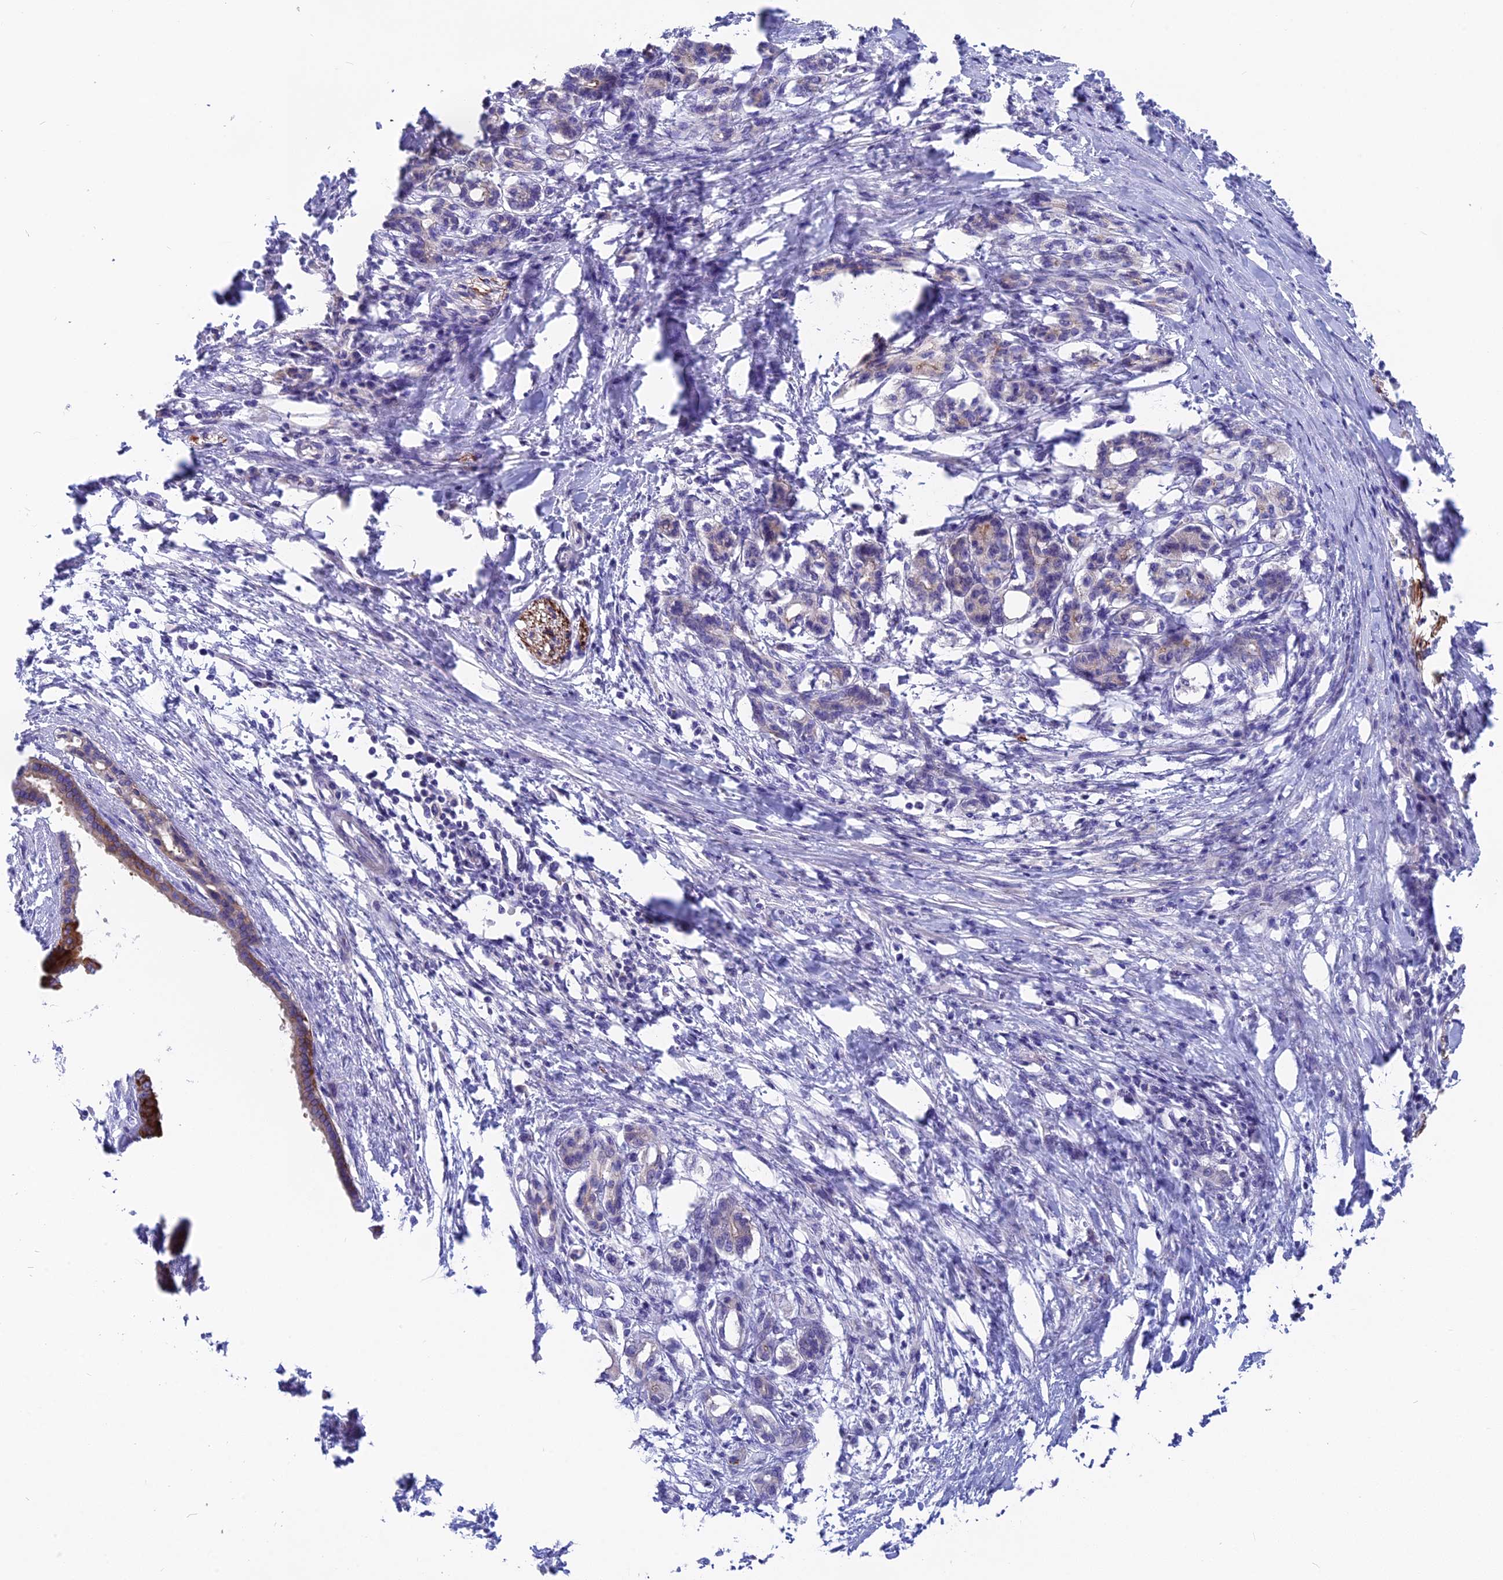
{"staining": {"intensity": "moderate", "quantity": "<25%", "location": "cytoplasmic/membranous"}, "tissue": "pancreatic cancer", "cell_type": "Tumor cells", "image_type": "cancer", "snomed": [{"axis": "morphology", "description": "Adenocarcinoma, NOS"}, {"axis": "topography", "description": "Pancreas"}], "caption": "High-power microscopy captured an IHC histopathology image of pancreatic cancer, revealing moderate cytoplasmic/membranous expression in approximately <25% of tumor cells. Nuclei are stained in blue.", "gene": "TENT4B", "patient": {"sex": "female", "age": 55}}